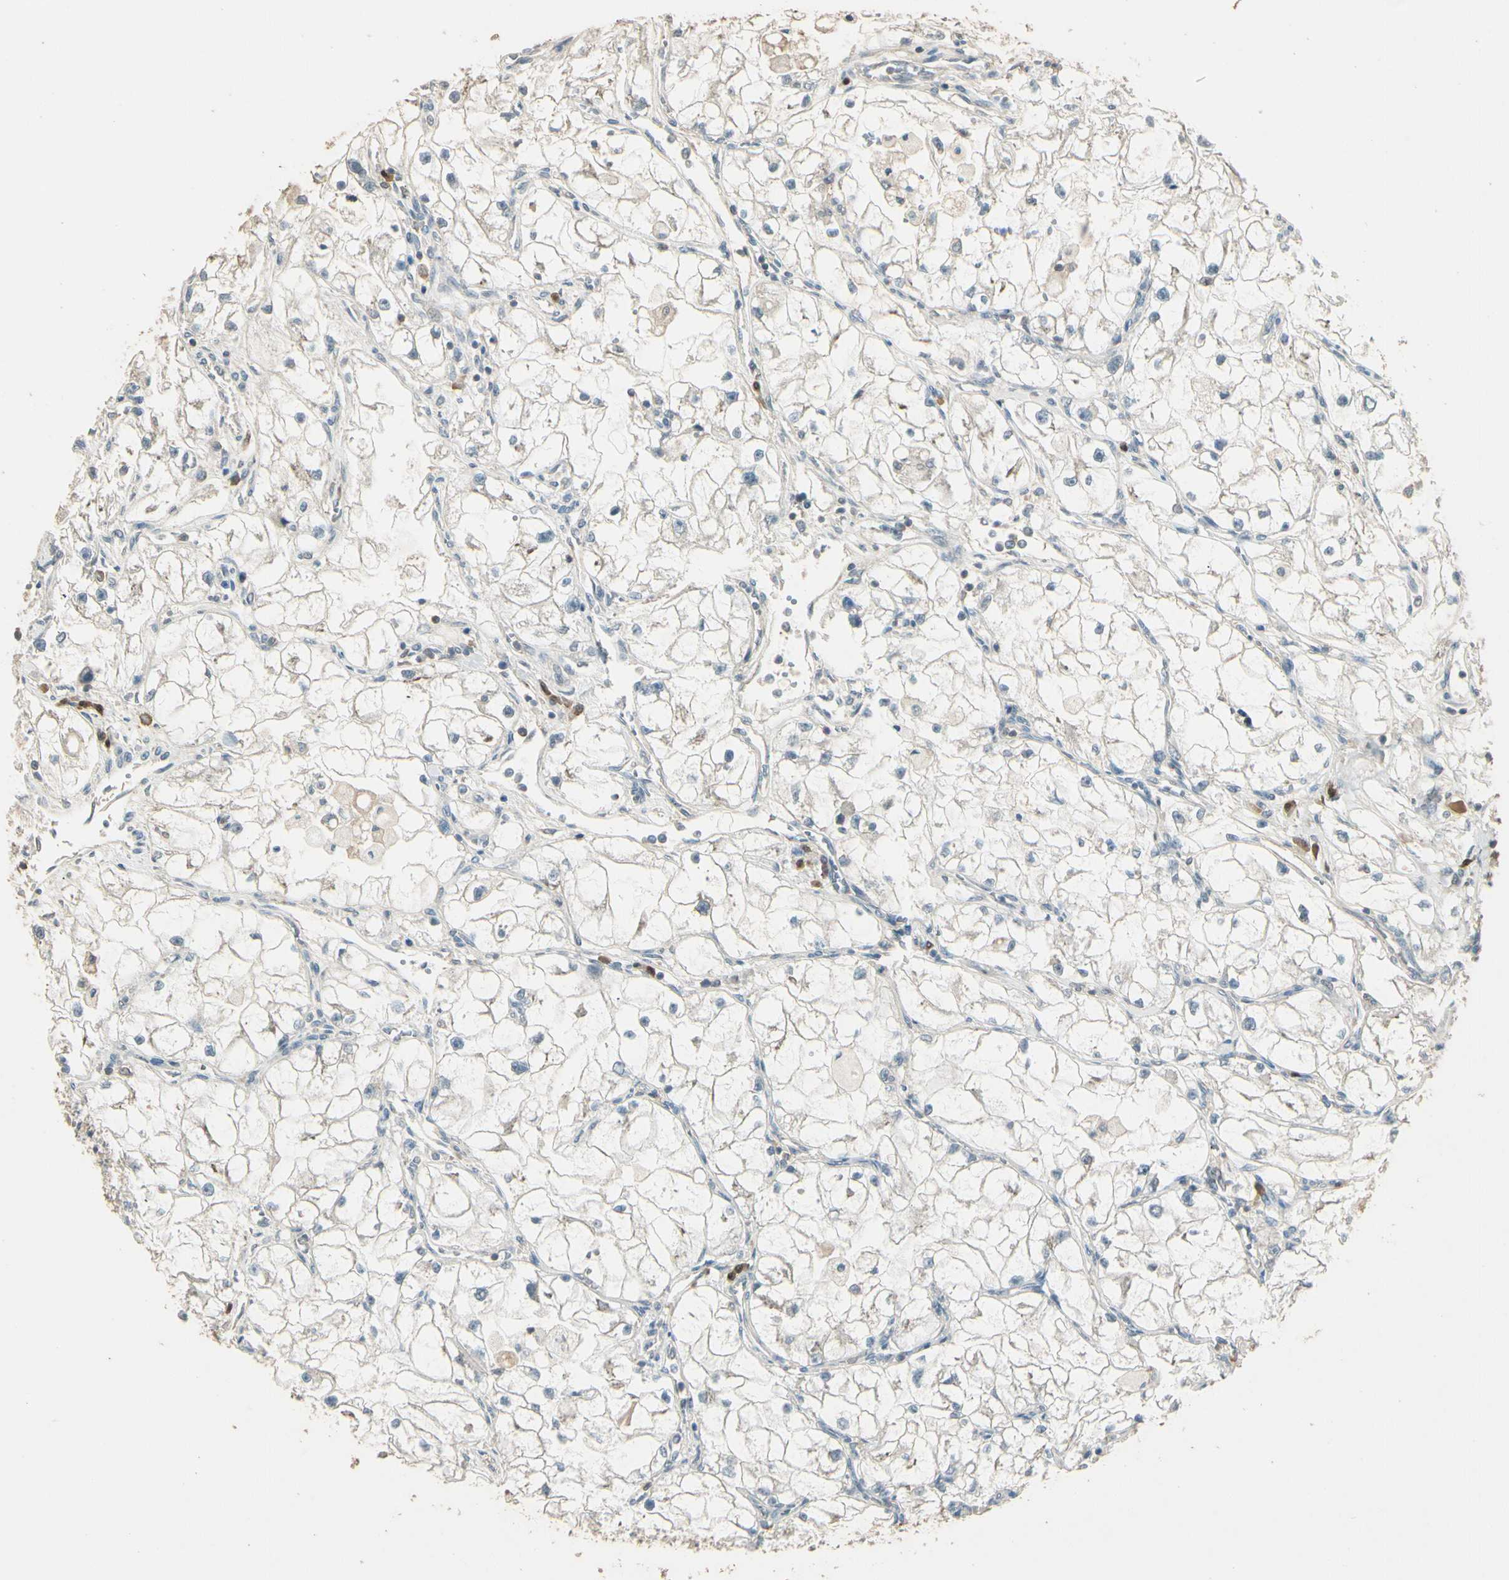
{"staining": {"intensity": "weak", "quantity": "<25%", "location": "cytoplasmic/membranous"}, "tissue": "renal cancer", "cell_type": "Tumor cells", "image_type": "cancer", "snomed": [{"axis": "morphology", "description": "Adenocarcinoma, NOS"}, {"axis": "topography", "description": "Kidney"}], "caption": "This is a histopathology image of immunohistochemistry staining of renal cancer (adenocarcinoma), which shows no expression in tumor cells. (Immunohistochemistry (ihc), brightfield microscopy, high magnification).", "gene": "PLXNA1", "patient": {"sex": "female", "age": 70}}